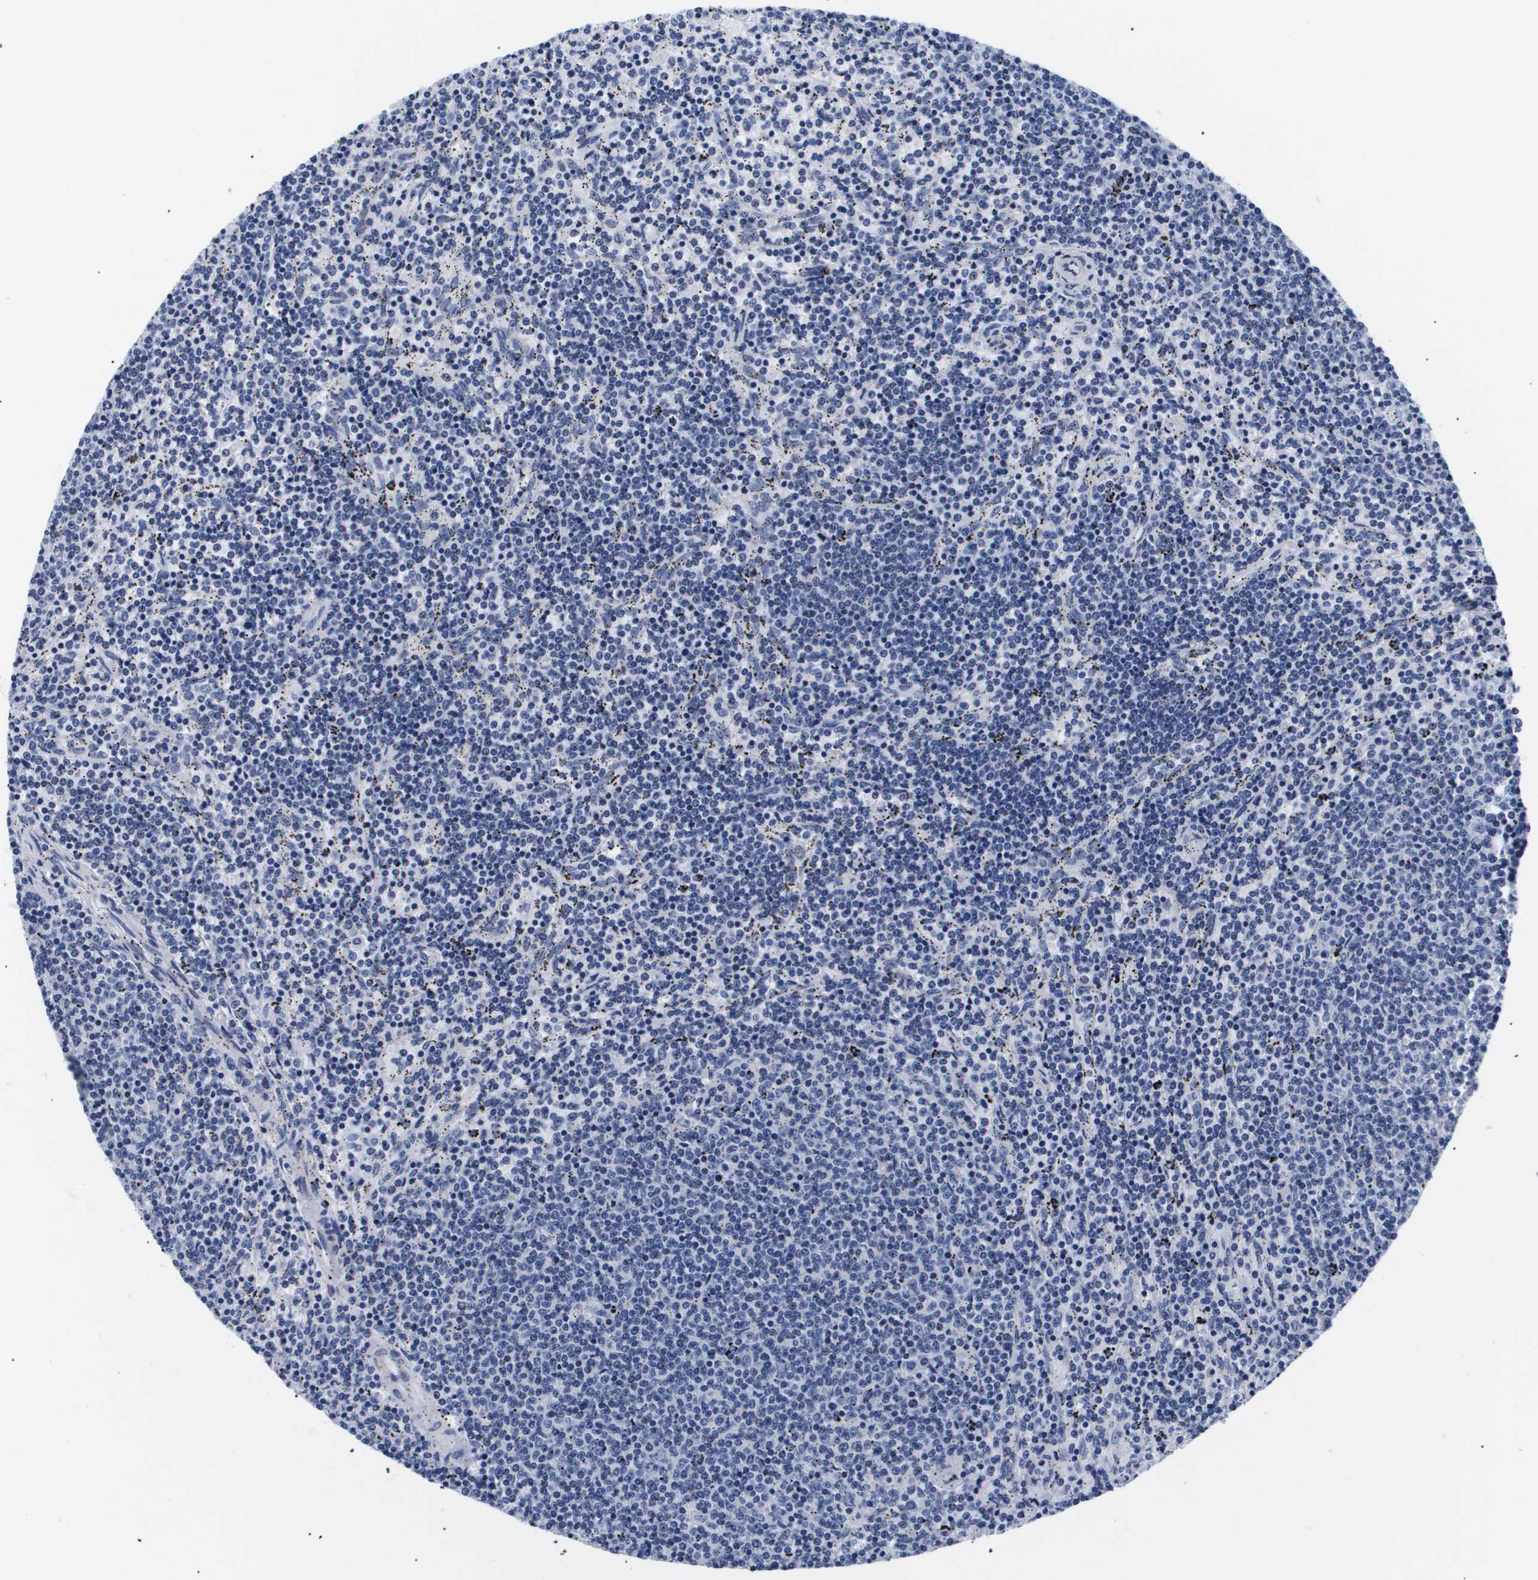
{"staining": {"intensity": "negative", "quantity": "none", "location": "none"}, "tissue": "lymphoma", "cell_type": "Tumor cells", "image_type": "cancer", "snomed": [{"axis": "morphology", "description": "Malignant lymphoma, non-Hodgkin's type, Low grade"}, {"axis": "topography", "description": "Spleen"}], "caption": "Immunohistochemical staining of lymphoma displays no significant staining in tumor cells.", "gene": "SHD", "patient": {"sex": "female", "age": 50}}